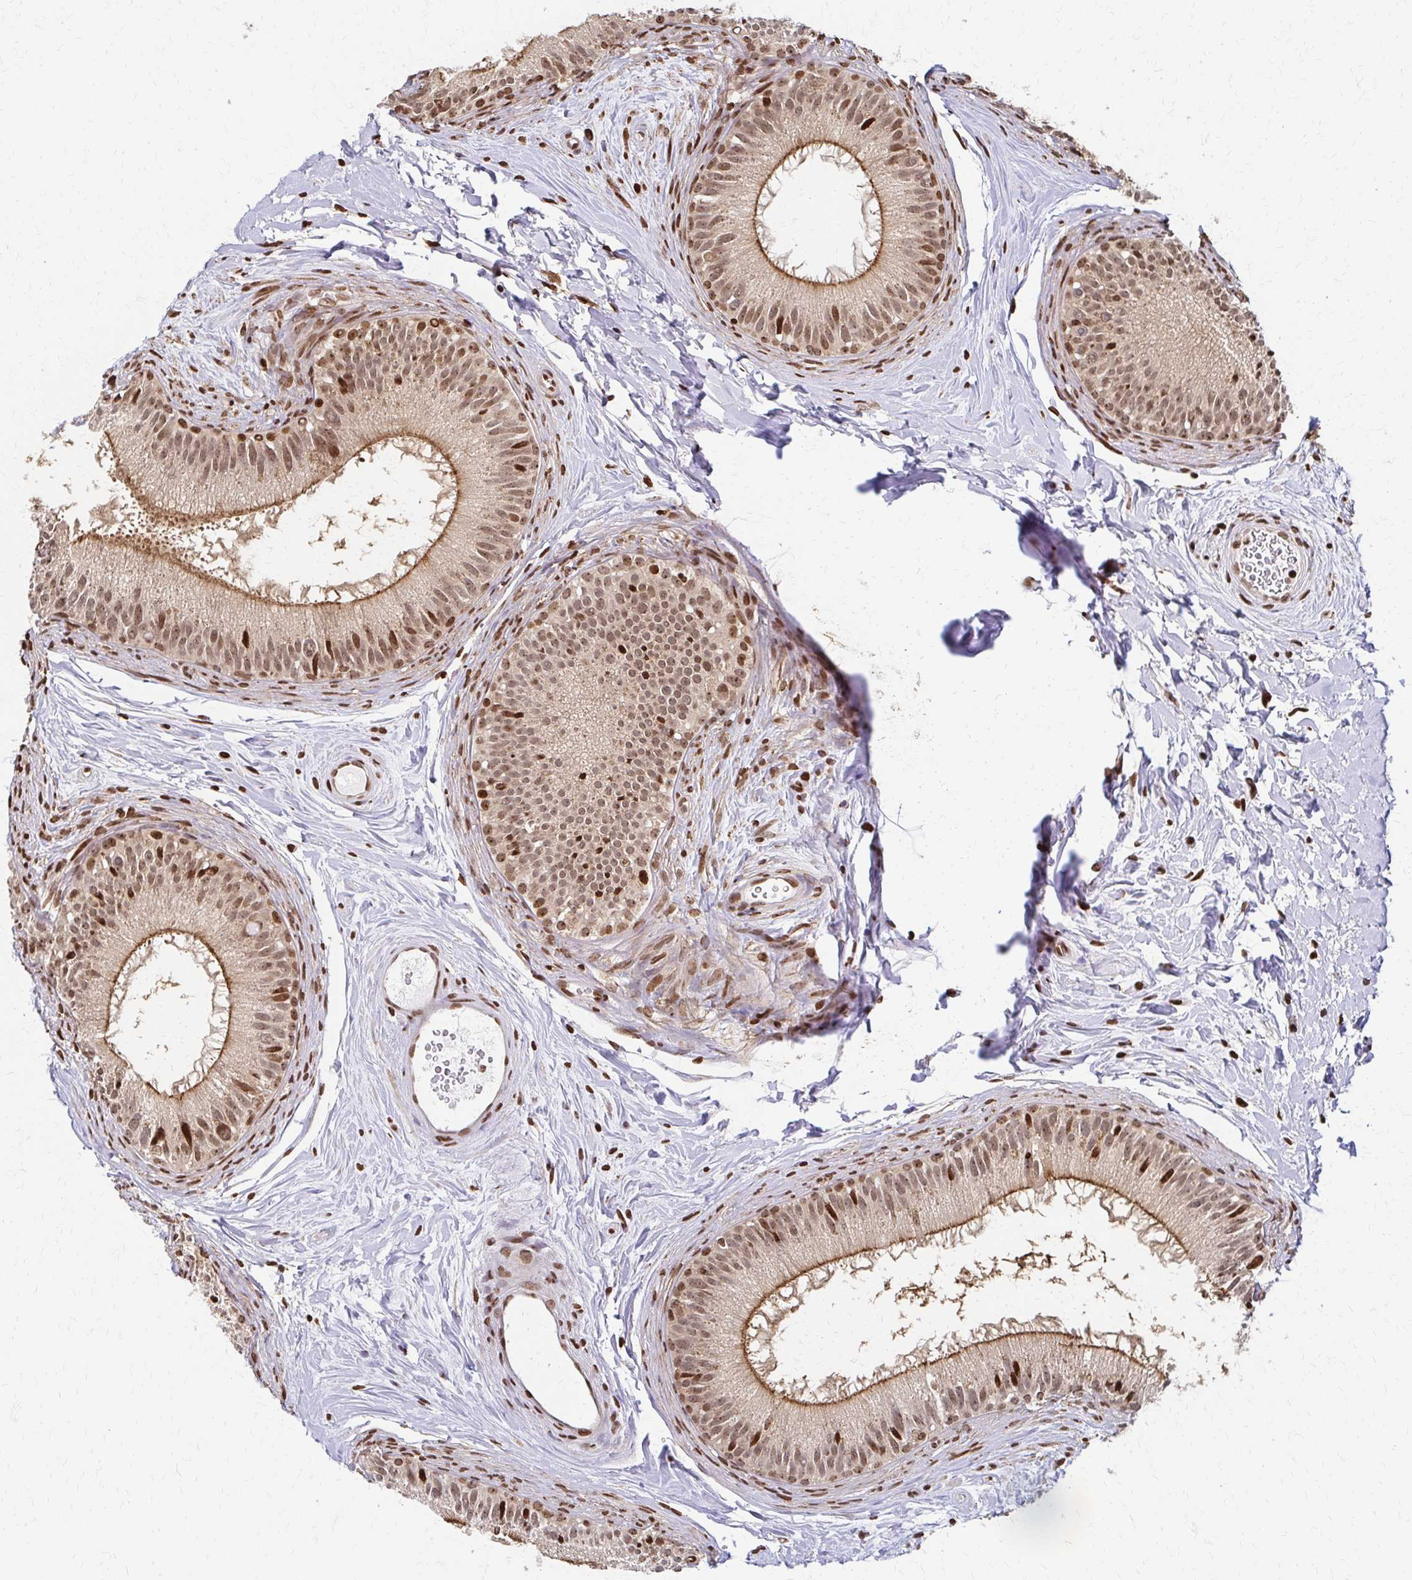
{"staining": {"intensity": "moderate", "quantity": ">75%", "location": "cytoplasmic/membranous,nuclear"}, "tissue": "epididymis", "cell_type": "Glandular cells", "image_type": "normal", "snomed": [{"axis": "morphology", "description": "Normal tissue, NOS"}, {"axis": "topography", "description": "Epididymis"}], "caption": "Glandular cells display medium levels of moderate cytoplasmic/membranous,nuclear positivity in about >75% of cells in unremarkable epididymis.", "gene": "PSMD7", "patient": {"sex": "male", "age": 44}}